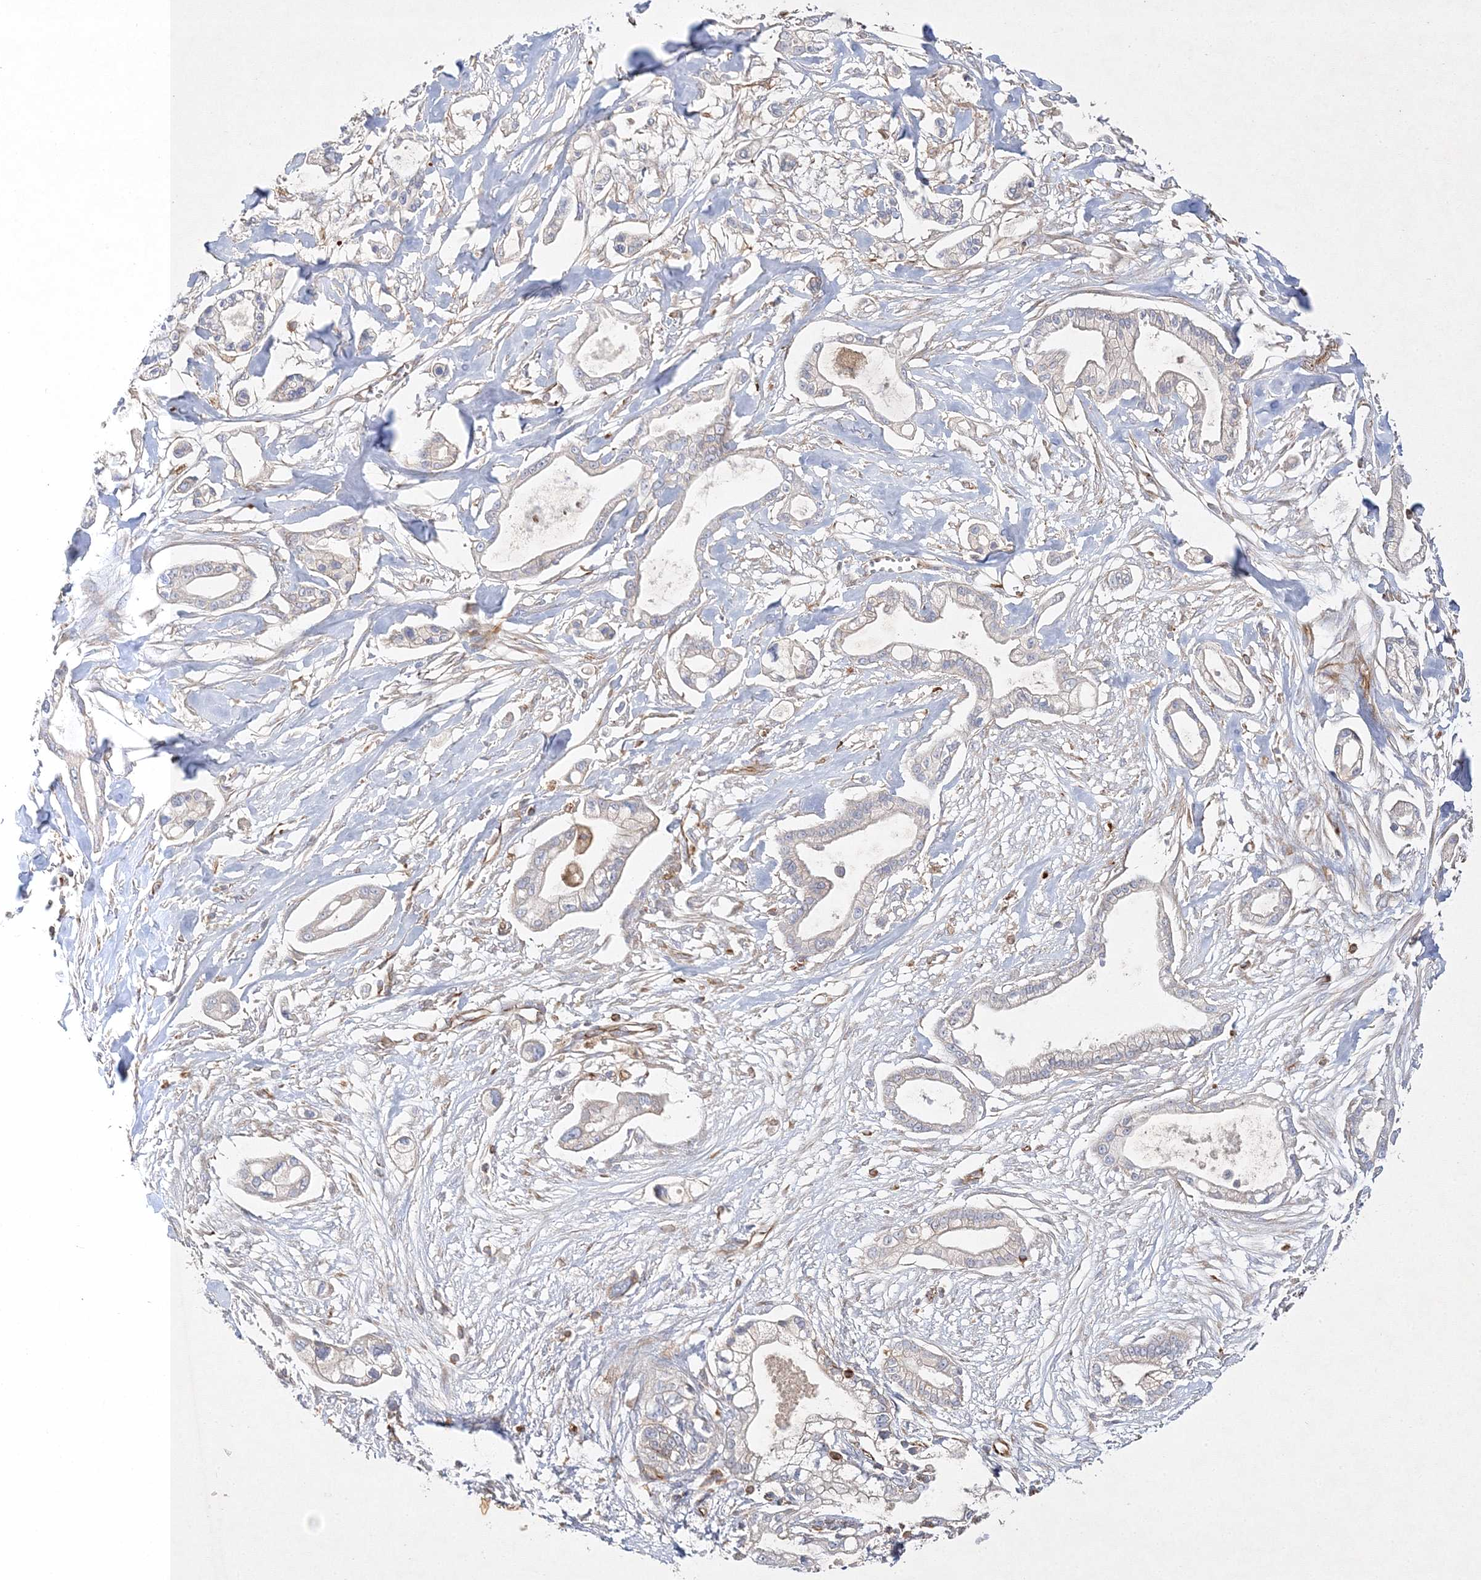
{"staining": {"intensity": "weak", "quantity": "<25%", "location": "cytoplasmic/membranous"}, "tissue": "pancreatic cancer", "cell_type": "Tumor cells", "image_type": "cancer", "snomed": [{"axis": "morphology", "description": "Adenocarcinoma, NOS"}, {"axis": "topography", "description": "Pancreas"}], "caption": "Immunohistochemistry micrograph of neoplastic tissue: human pancreatic cancer (adenocarcinoma) stained with DAB (3,3'-diaminobenzidine) exhibits no significant protein staining in tumor cells.", "gene": "WDR37", "patient": {"sex": "male", "age": 68}}